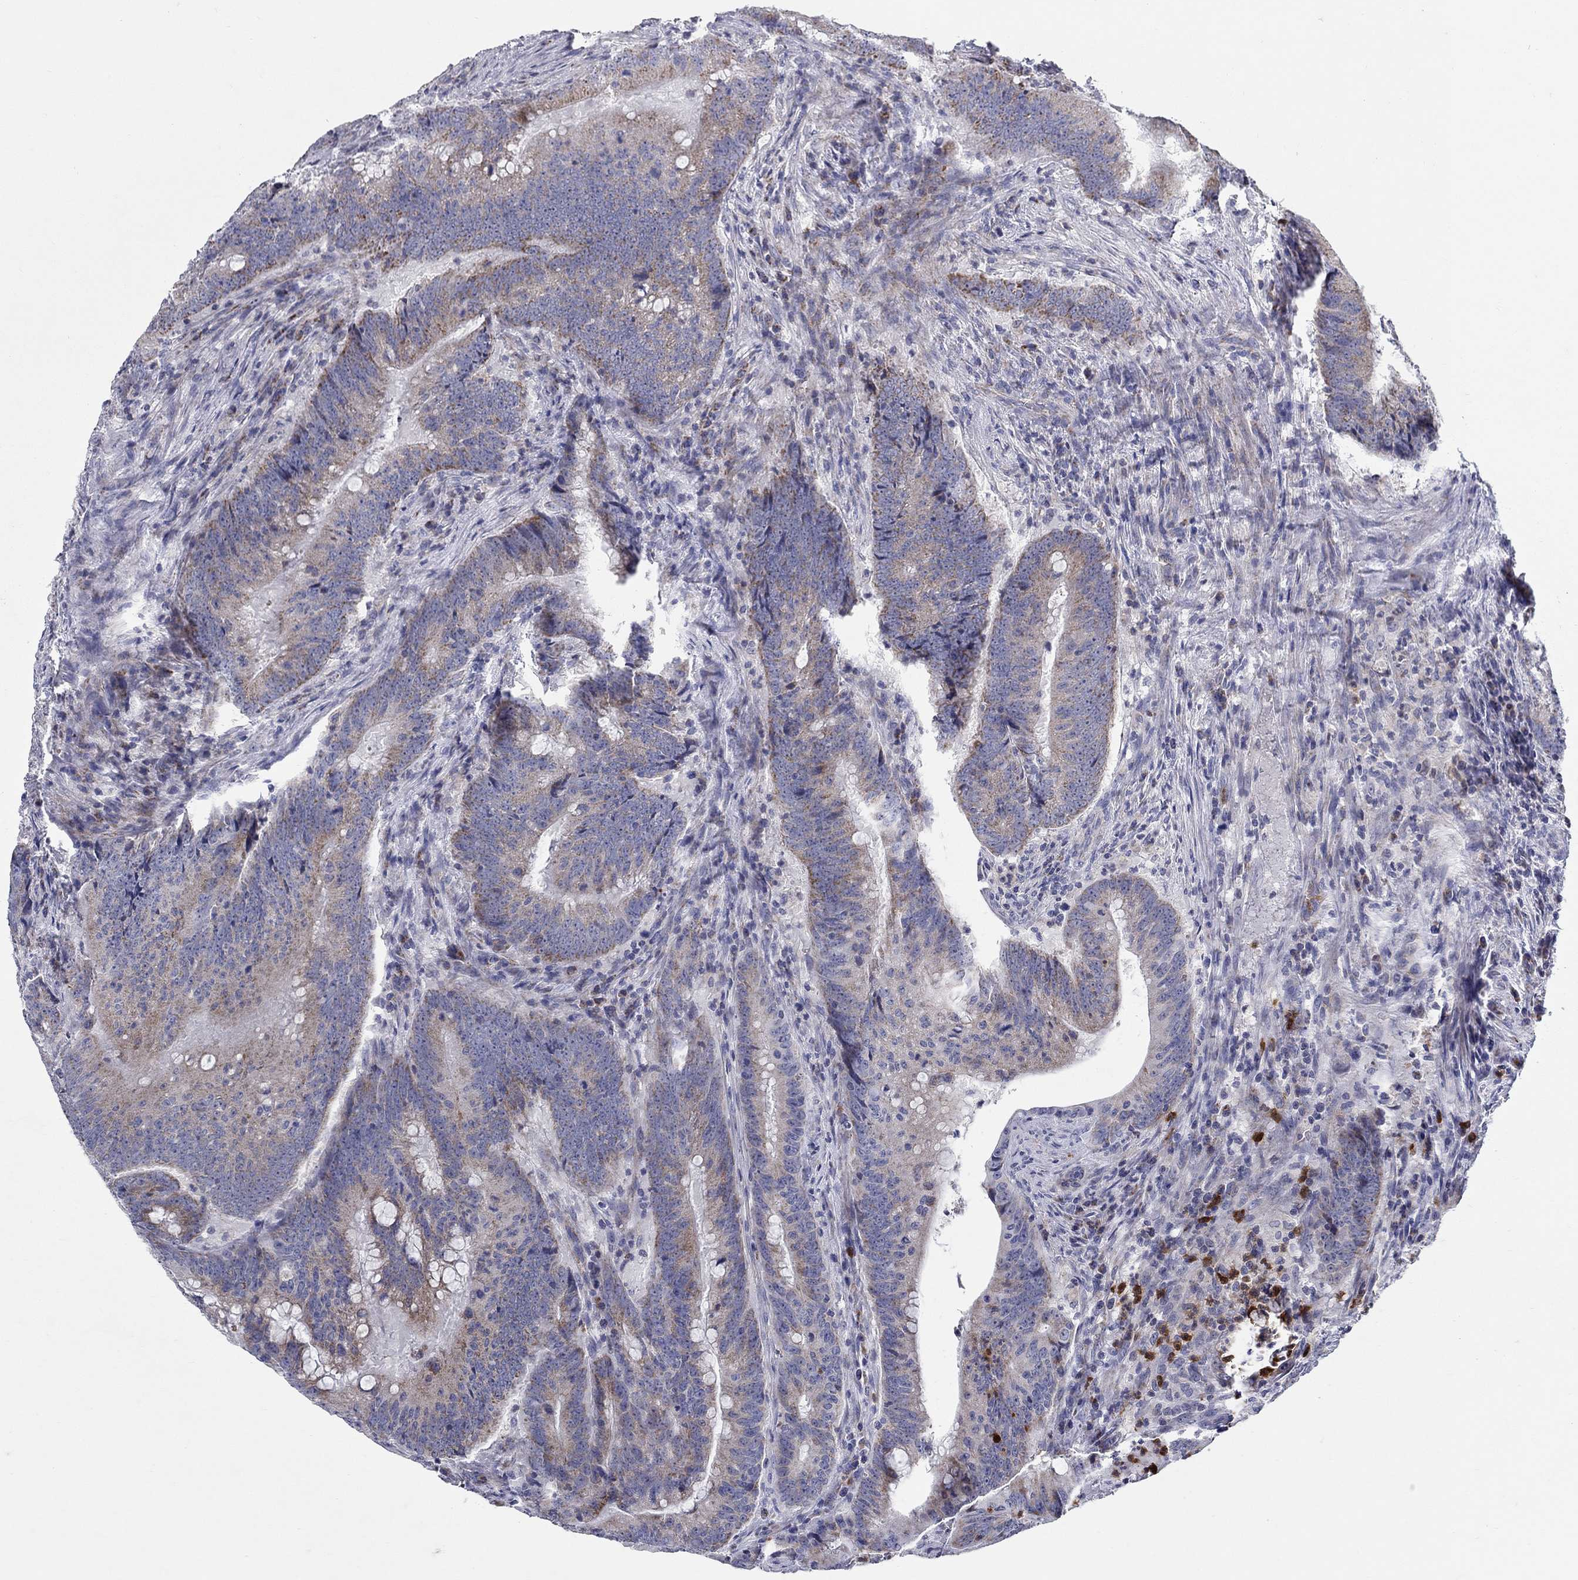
{"staining": {"intensity": "moderate", "quantity": "25%-75%", "location": "cytoplasmic/membranous"}, "tissue": "colorectal cancer", "cell_type": "Tumor cells", "image_type": "cancer", "snomed": [{"axis": "morphology", "description": "Adenocarcinoma, NOS"}, {"axis": "topography", "description": "Colon"}], "caption": "Colorectal cancer stained for a protein exhibits moderate cytoplasmic/membranous positivity in tumor cells. (DAB (3,3'-diaminobenzidine) IHC with brightfield microscopy, high magnification).", "gene": "HMX2", "patient": {"sex": "female", "age": 87}}